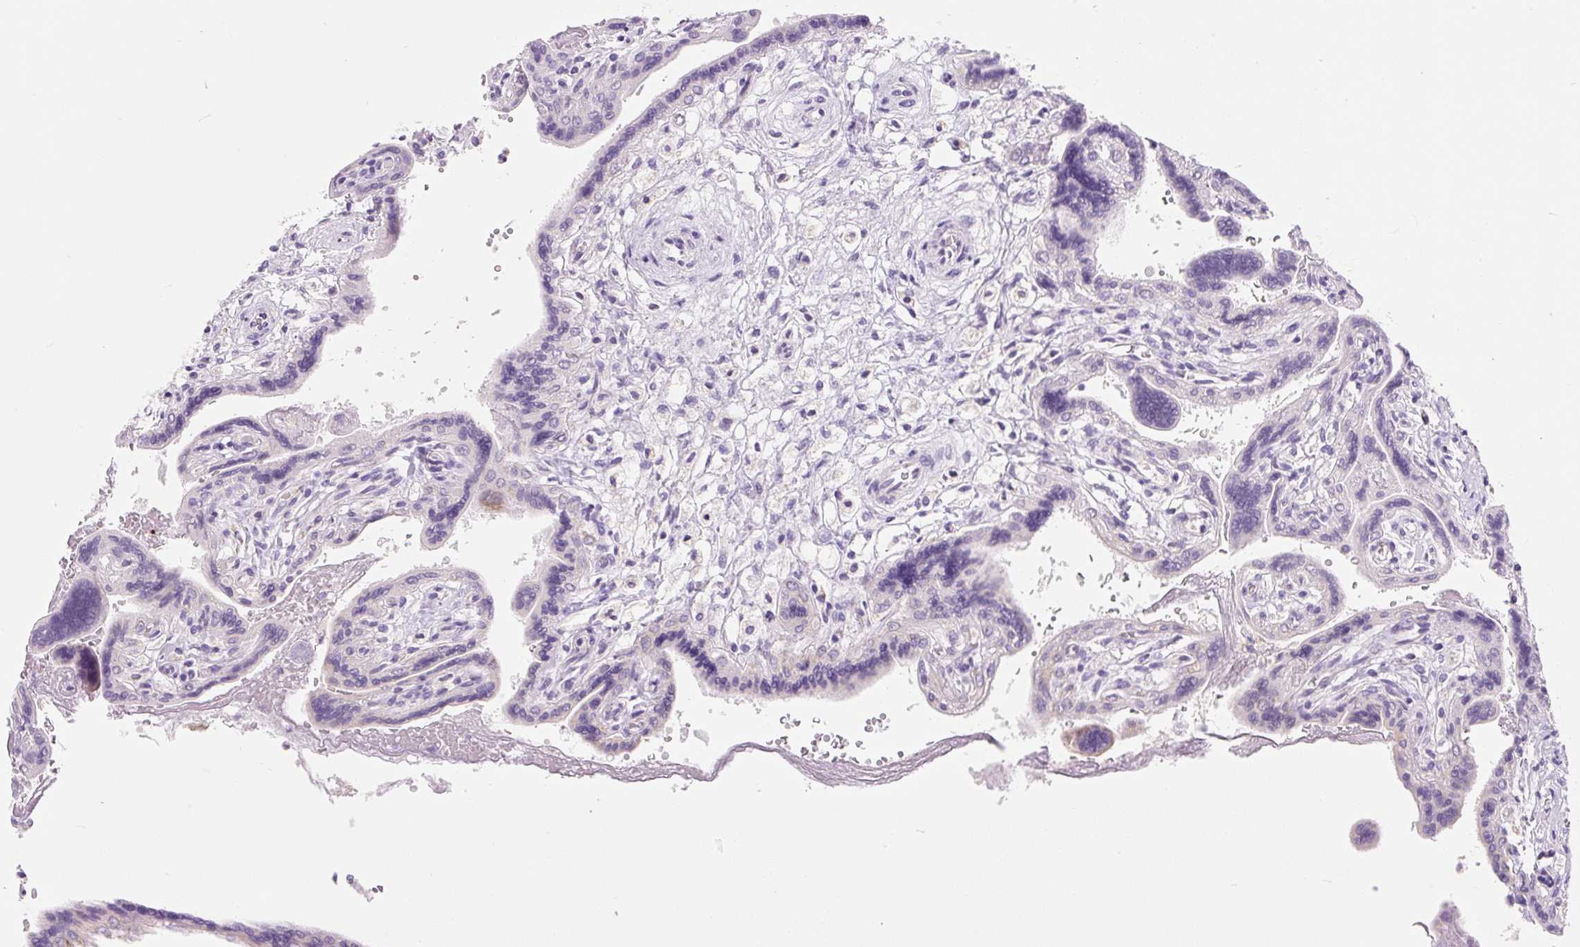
{"staining": {"intensity": "weak", "quantity": "<25%", "location": "cytoplasmic/membranous"}, "tissue": "placenta", "cell_type": "Trophoblastic cells", "image_type": "normal", "snomed": [{"axis": "morphology", "description": "Normal tissue, NOS"}, {"axis": "topography", "description": "Placenta"}], "caption": "Trophoblastic cells are negative for protein expression in benign human placenta. Nuclei are stained in blue.", "gene": "FOCAD", "patient": {"sex": "female", "age": 37}}